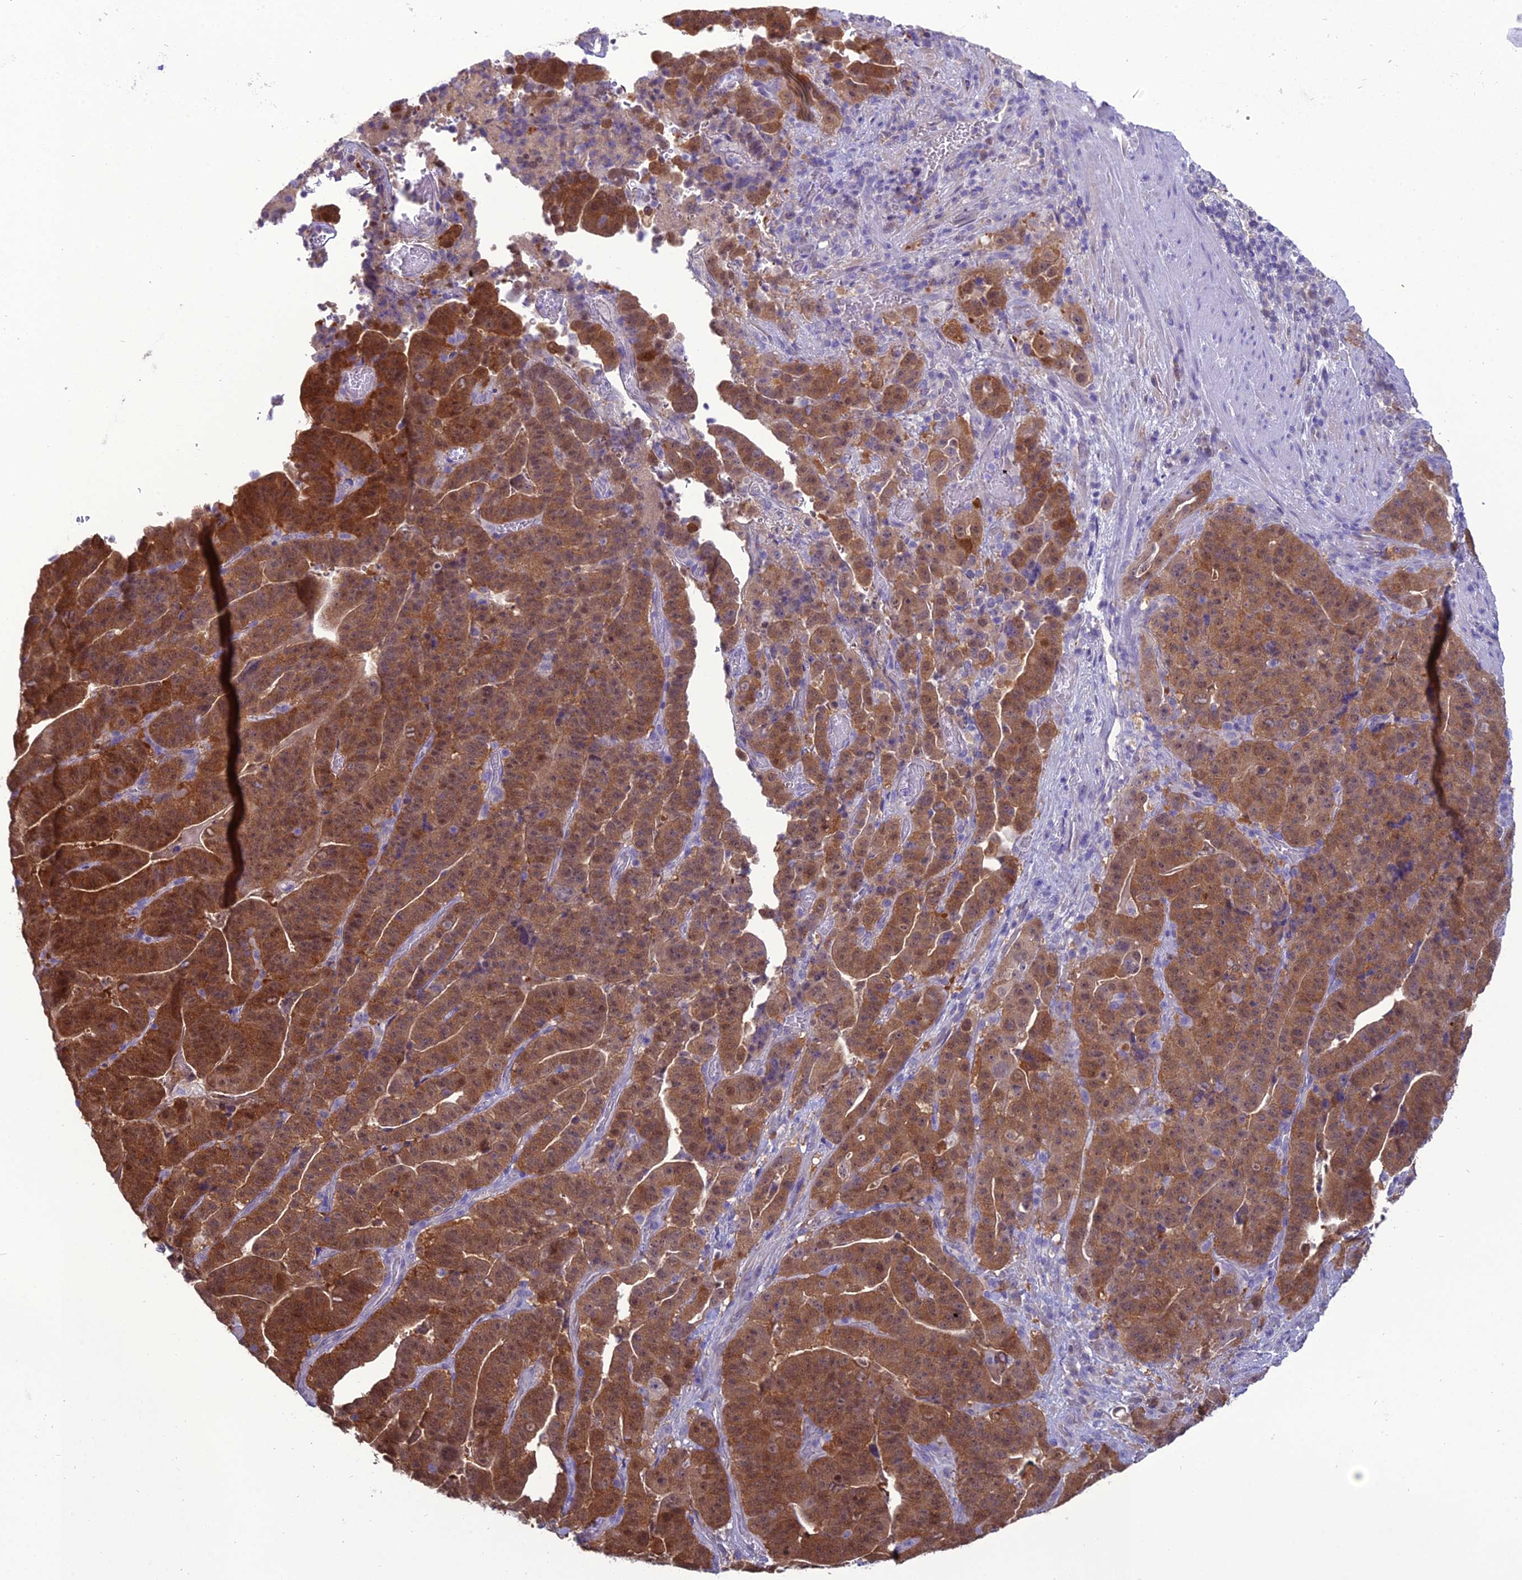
{"staining": {"intensity": "moderate", "quantity": ">75%", "location": "cytoplasmic/membranous"}, "tissue": "stomach cancer", "cell_type": "Tumor cells", "image_type": "cancer", "snomed": [{"axis": "morphology", "description": "Adenocarcinoma, NOS"}, {"axis": "topography", "description": "Stomach"}], "caption": "Moderate cytoplasmic/membranous staining is appreciated in about >75% of tumor cells in stomach cancer.", "gene": "GNPNAT1", "patient": {"sex": "male", "age": 48}}